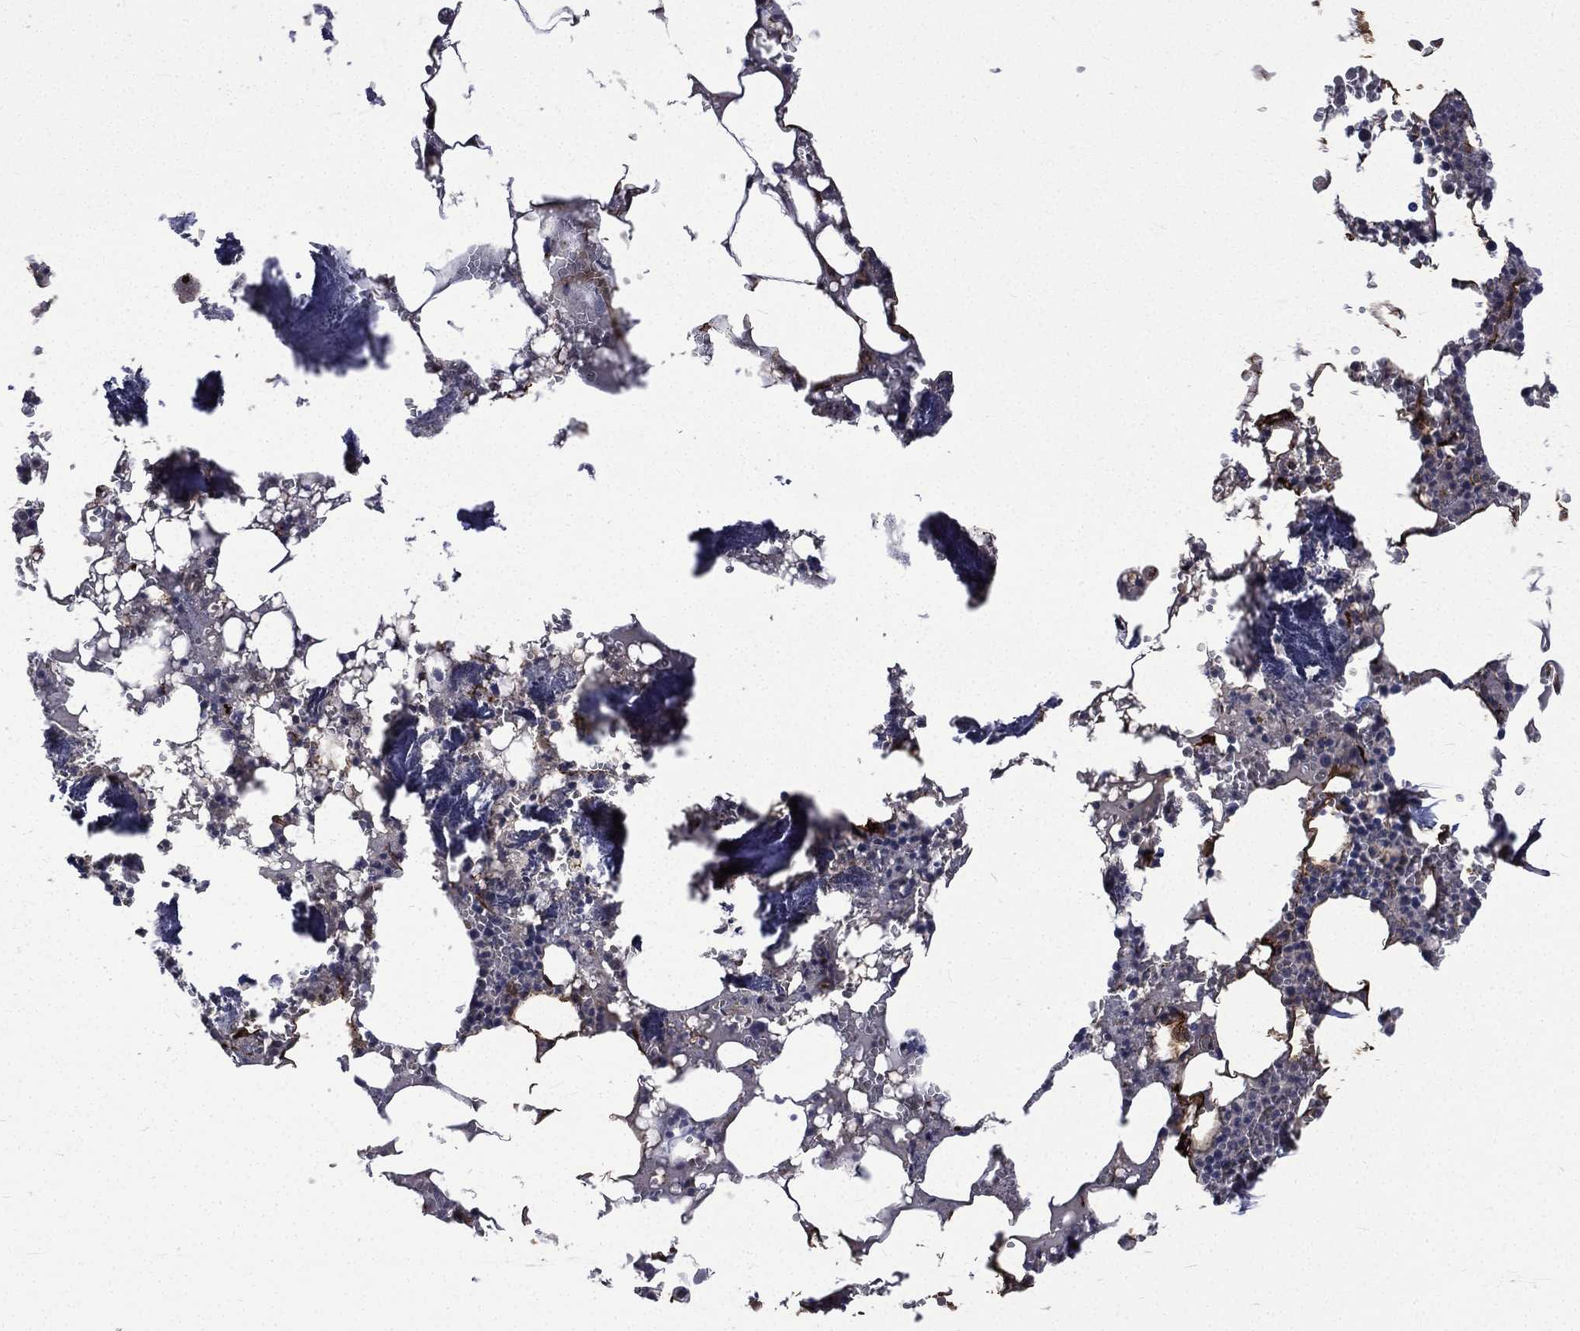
{"staining": {"intensity": "moderate", "quantity": "<25%", "location": "cytoplasmic/membranous"}, "tissue": "bone marrow", "cell_type": "Hematopoietic cells", "image_type": "normal", "snomed": [{"axis": "morphology", "description": "Normal tissue, NOS"}, {"axis": "topography", "description": "Bone marrow"}], "caption": "The micrograph shows immunohistochemical staining of unremarkable bone marrow. There is moderate cytoplasmic/membranous expression is identified in about <25% of hematopoietic cells. (Brightfield microscopy of DAB IHC at high magnification).", "gene": "PPFIBP1", "patient": {"sex": "female", "age": 64}}